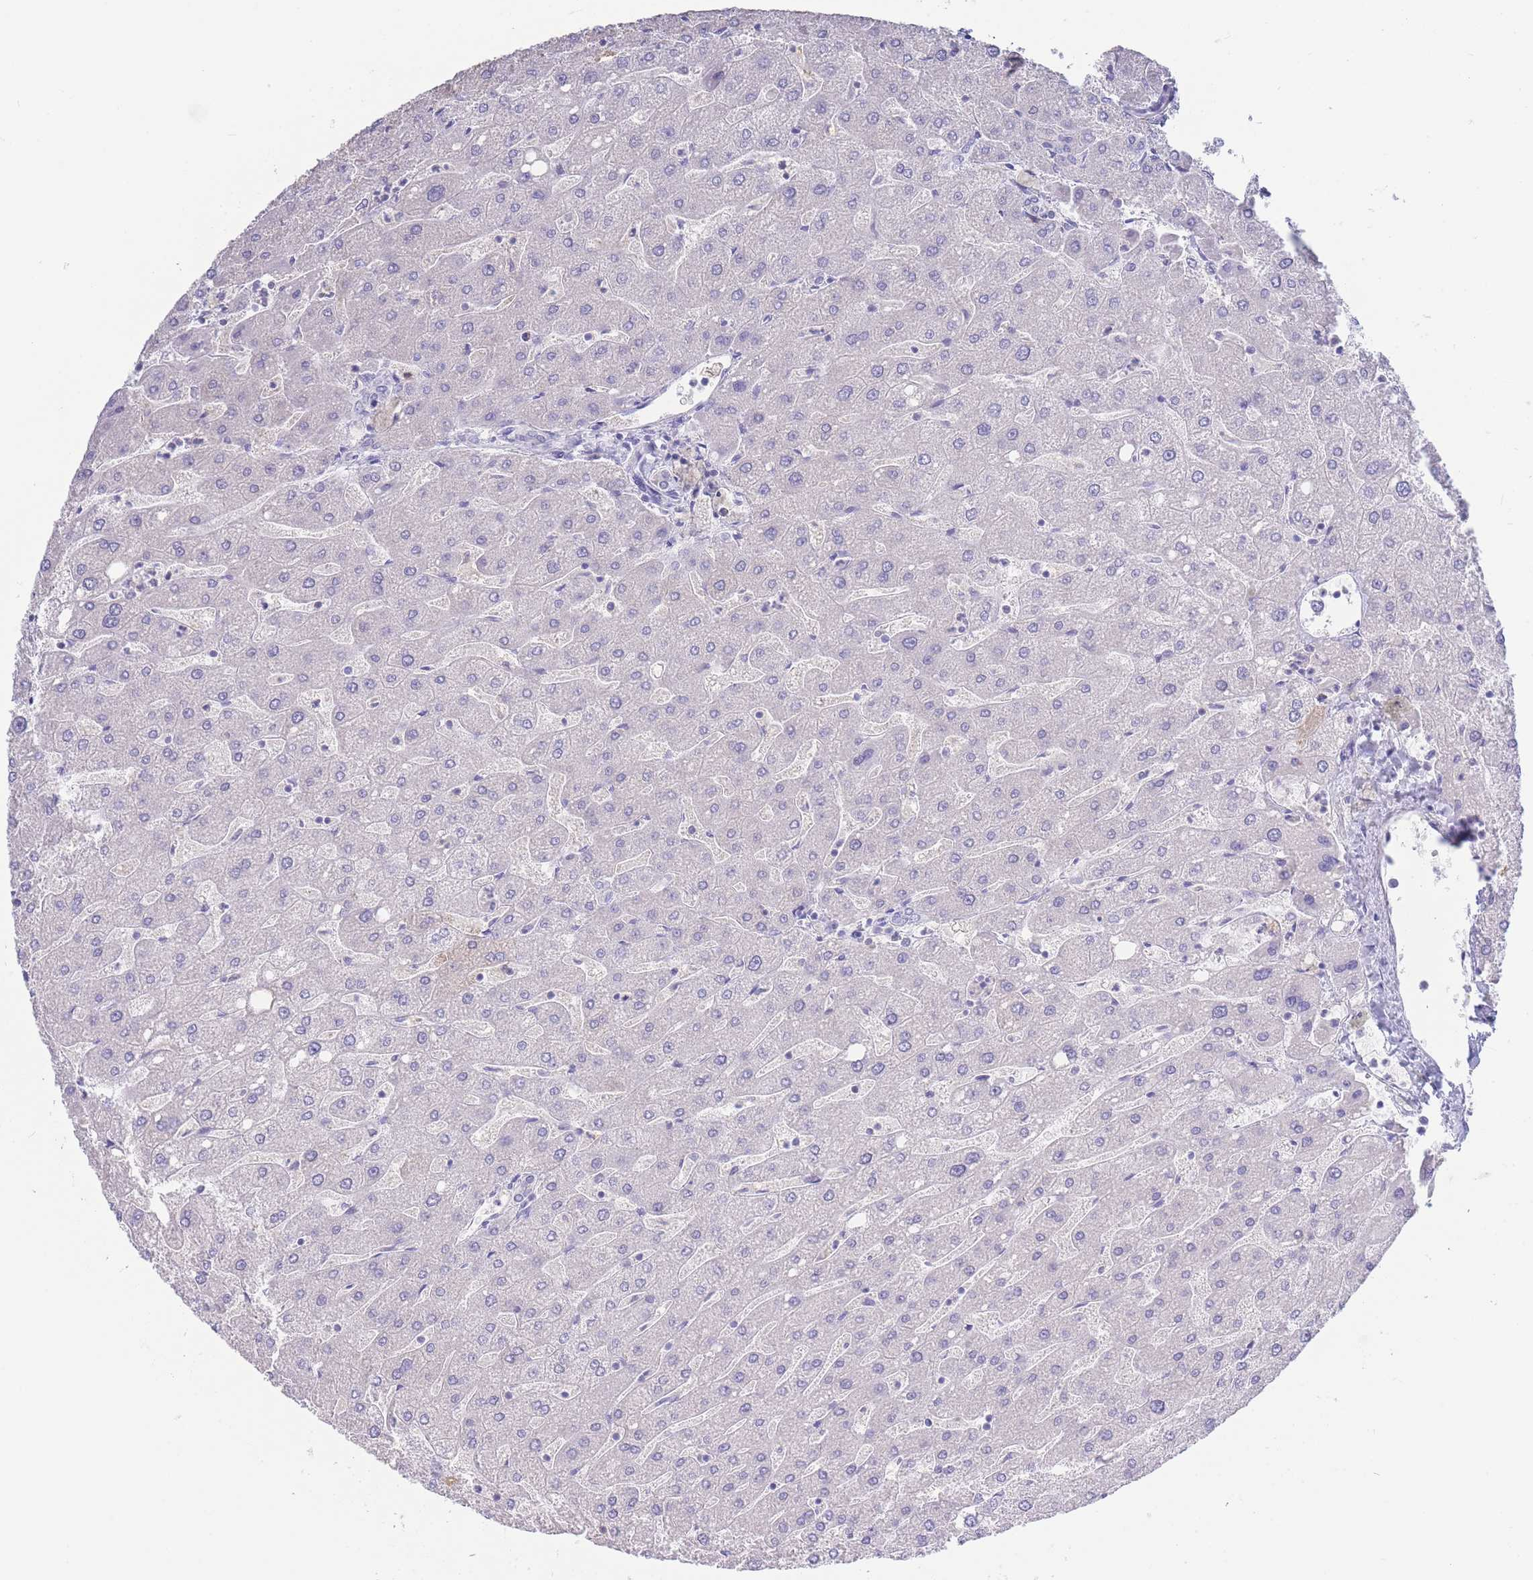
{"staining": {"intensity": "negative", "quantity": "none", "location": "none"}, "tissue": "liver", "cell_type": "Cholangiocytes", "image_type": "normal", "snomed": [{"axis": "morphology", "description": "Normal tissue, NOS"}, {"axis": "topography", "description": "Liver"}], "caption": "IHC photomicrograph of benign human liver stained for a protein (brown), which shows no expression in cholangiocytes.", "gene": "CD37", "patient": {"sex": "male", "age": 67}}